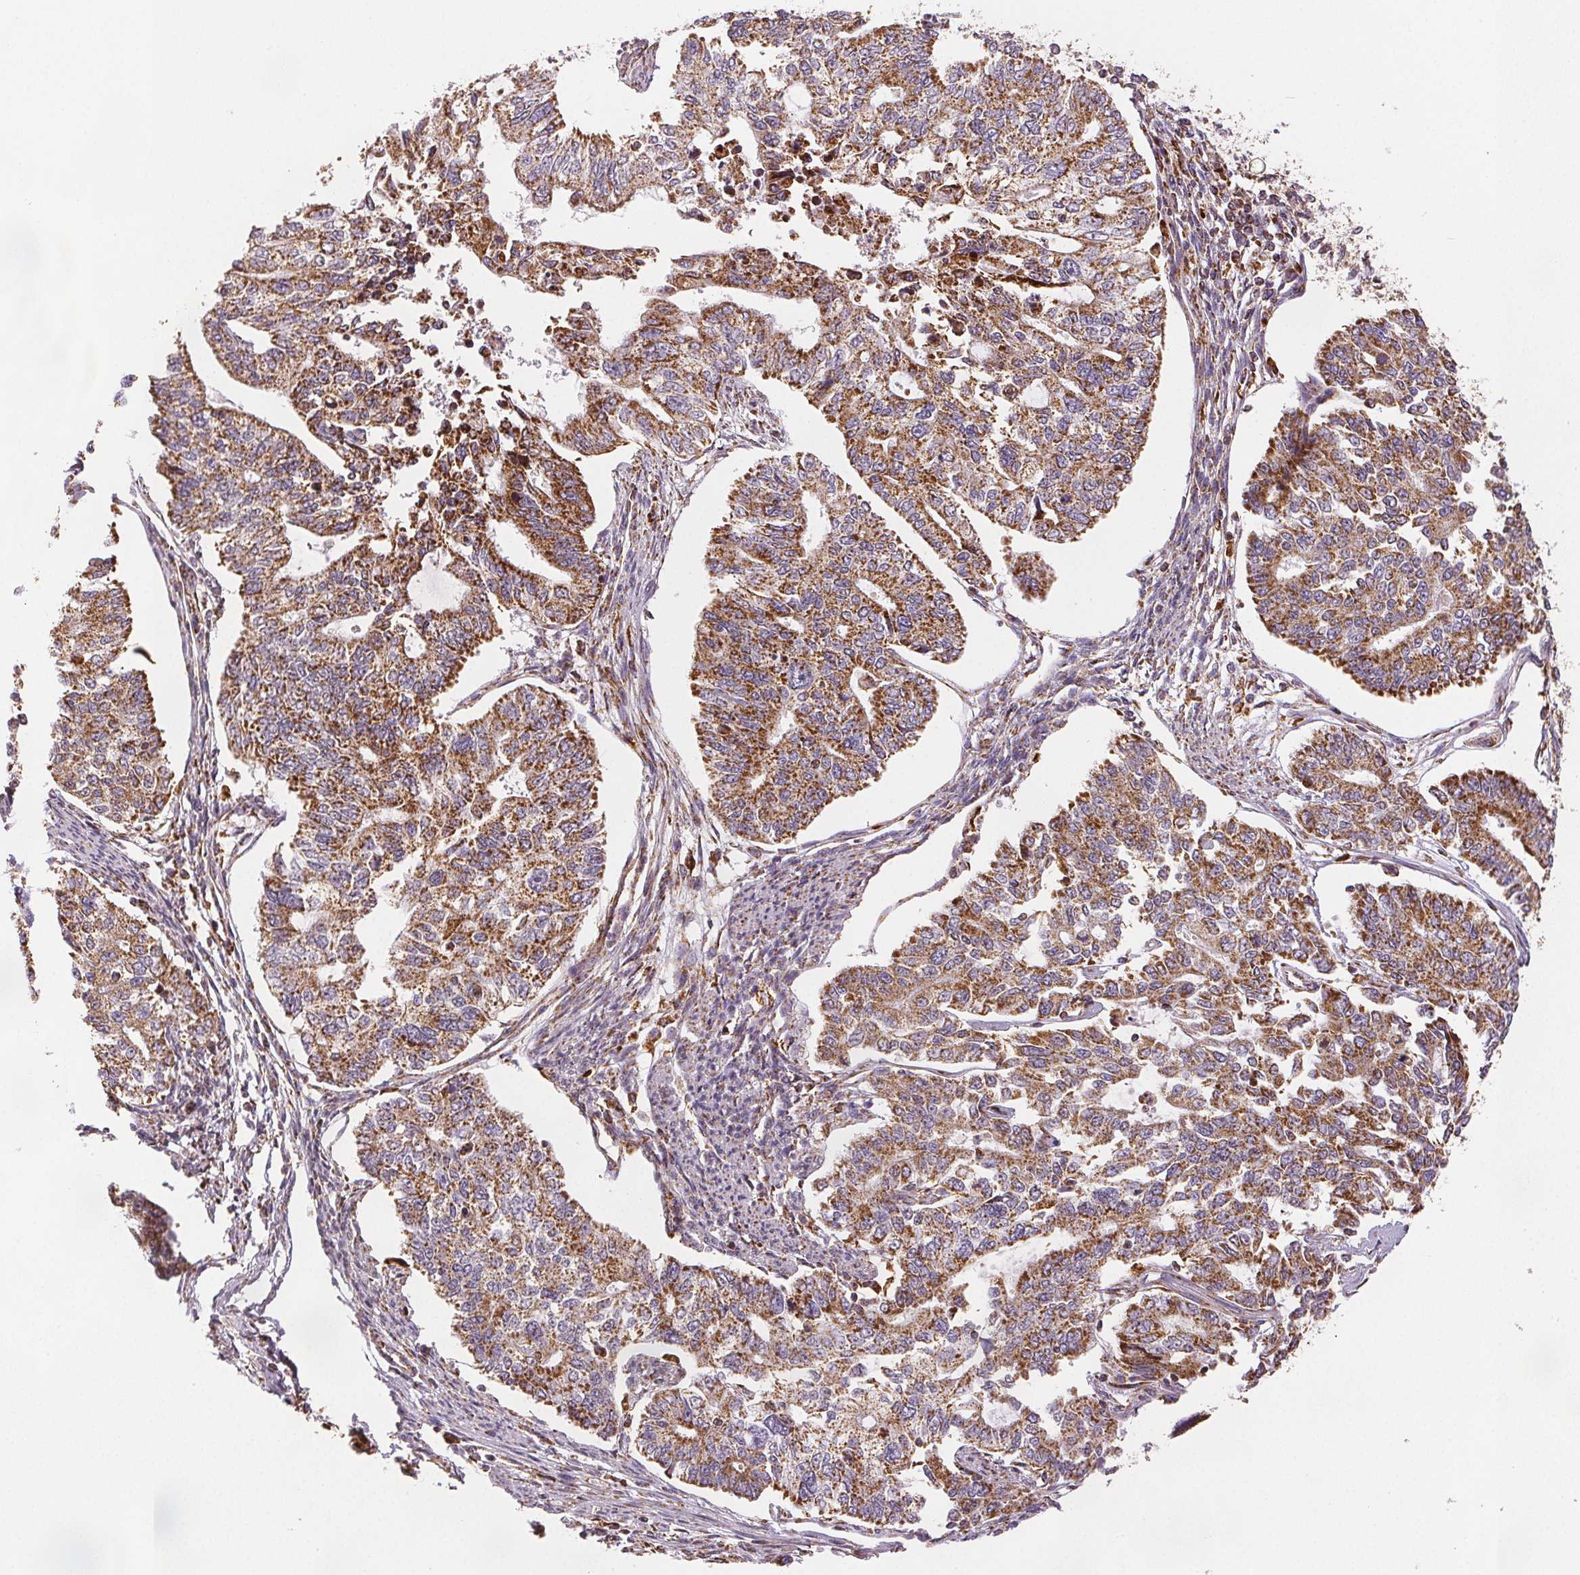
{"staining": {"intensity": "strong", "quantity": ">75%", "location": "cytoplasmic/membranous"}, "tissue": "endometrial cancer", "cell_type": "Tumor cells", "image_type": "cancer", "snomed": [{"axis": "morphology", "description": "Adenocarcinoma, NOS"}, {"axis": "topography", "description": "Uterus"}], "caption": "Protein analysis of endometrial cancer (adenocarcinoma) tissue displays strong cytoplasmic/membranous expression in about >75% of tumor cells.", "gene": "SDHB", "patient": {"sex": "female", "age": 59}}